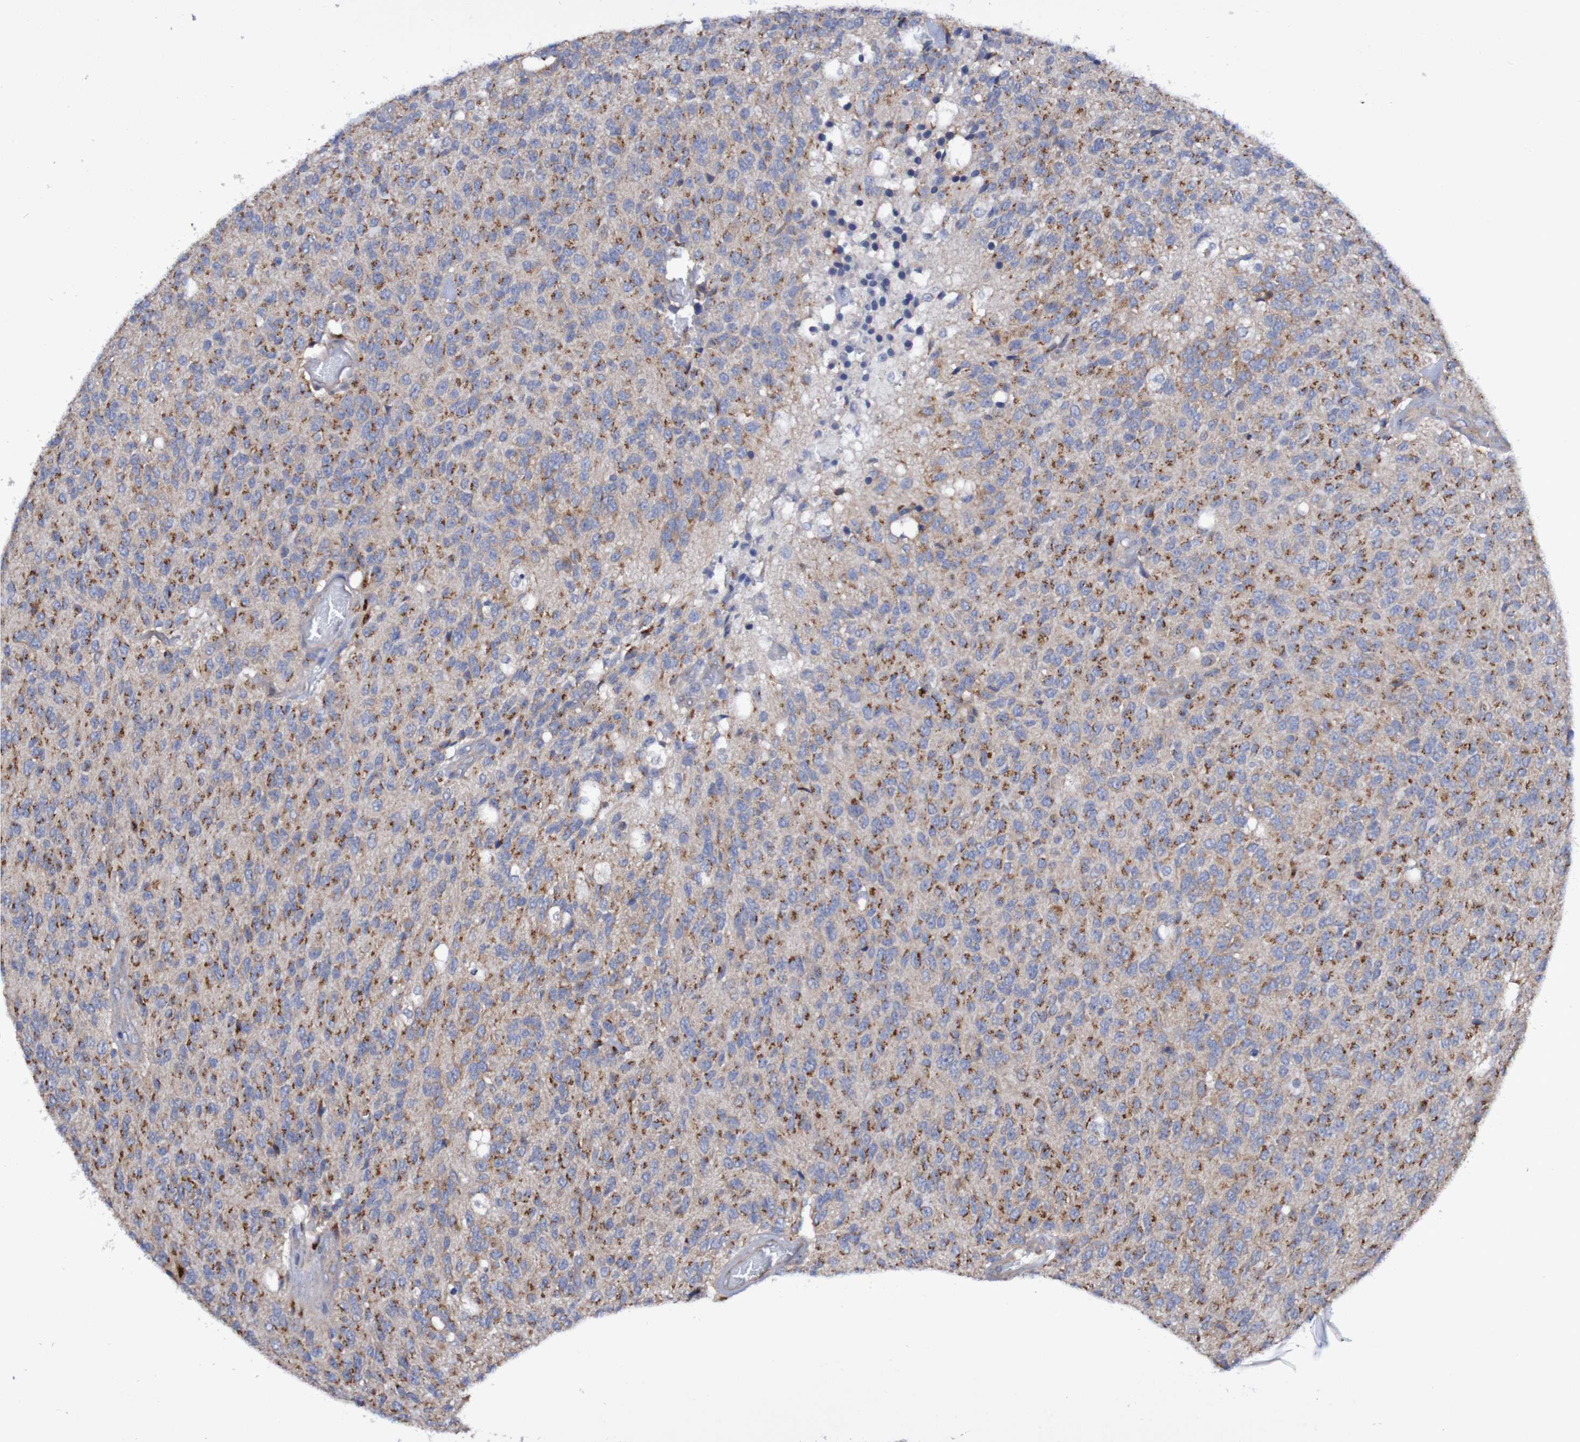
{"staining": {"intensity": "strong", "quantity": ">75%", "location": "cytoplasmic/membranous"}, "tissue": "glioma", "cell_type": "Tumor cells", "image_type": "cancer", "snomed": [{"axis": "morphology", "description": "Glioma, malignant, High grade"}, {"axis": "topography", "description": "pancreas cauda"}], "caption": "The photomicrograph reveals a brown stain indicating the presence of a protein in the cytoplasmic/membranous of tumor cells in glioma.", "gene": "LMBRD2", "patient": {"sex": "male", "age": 60}}